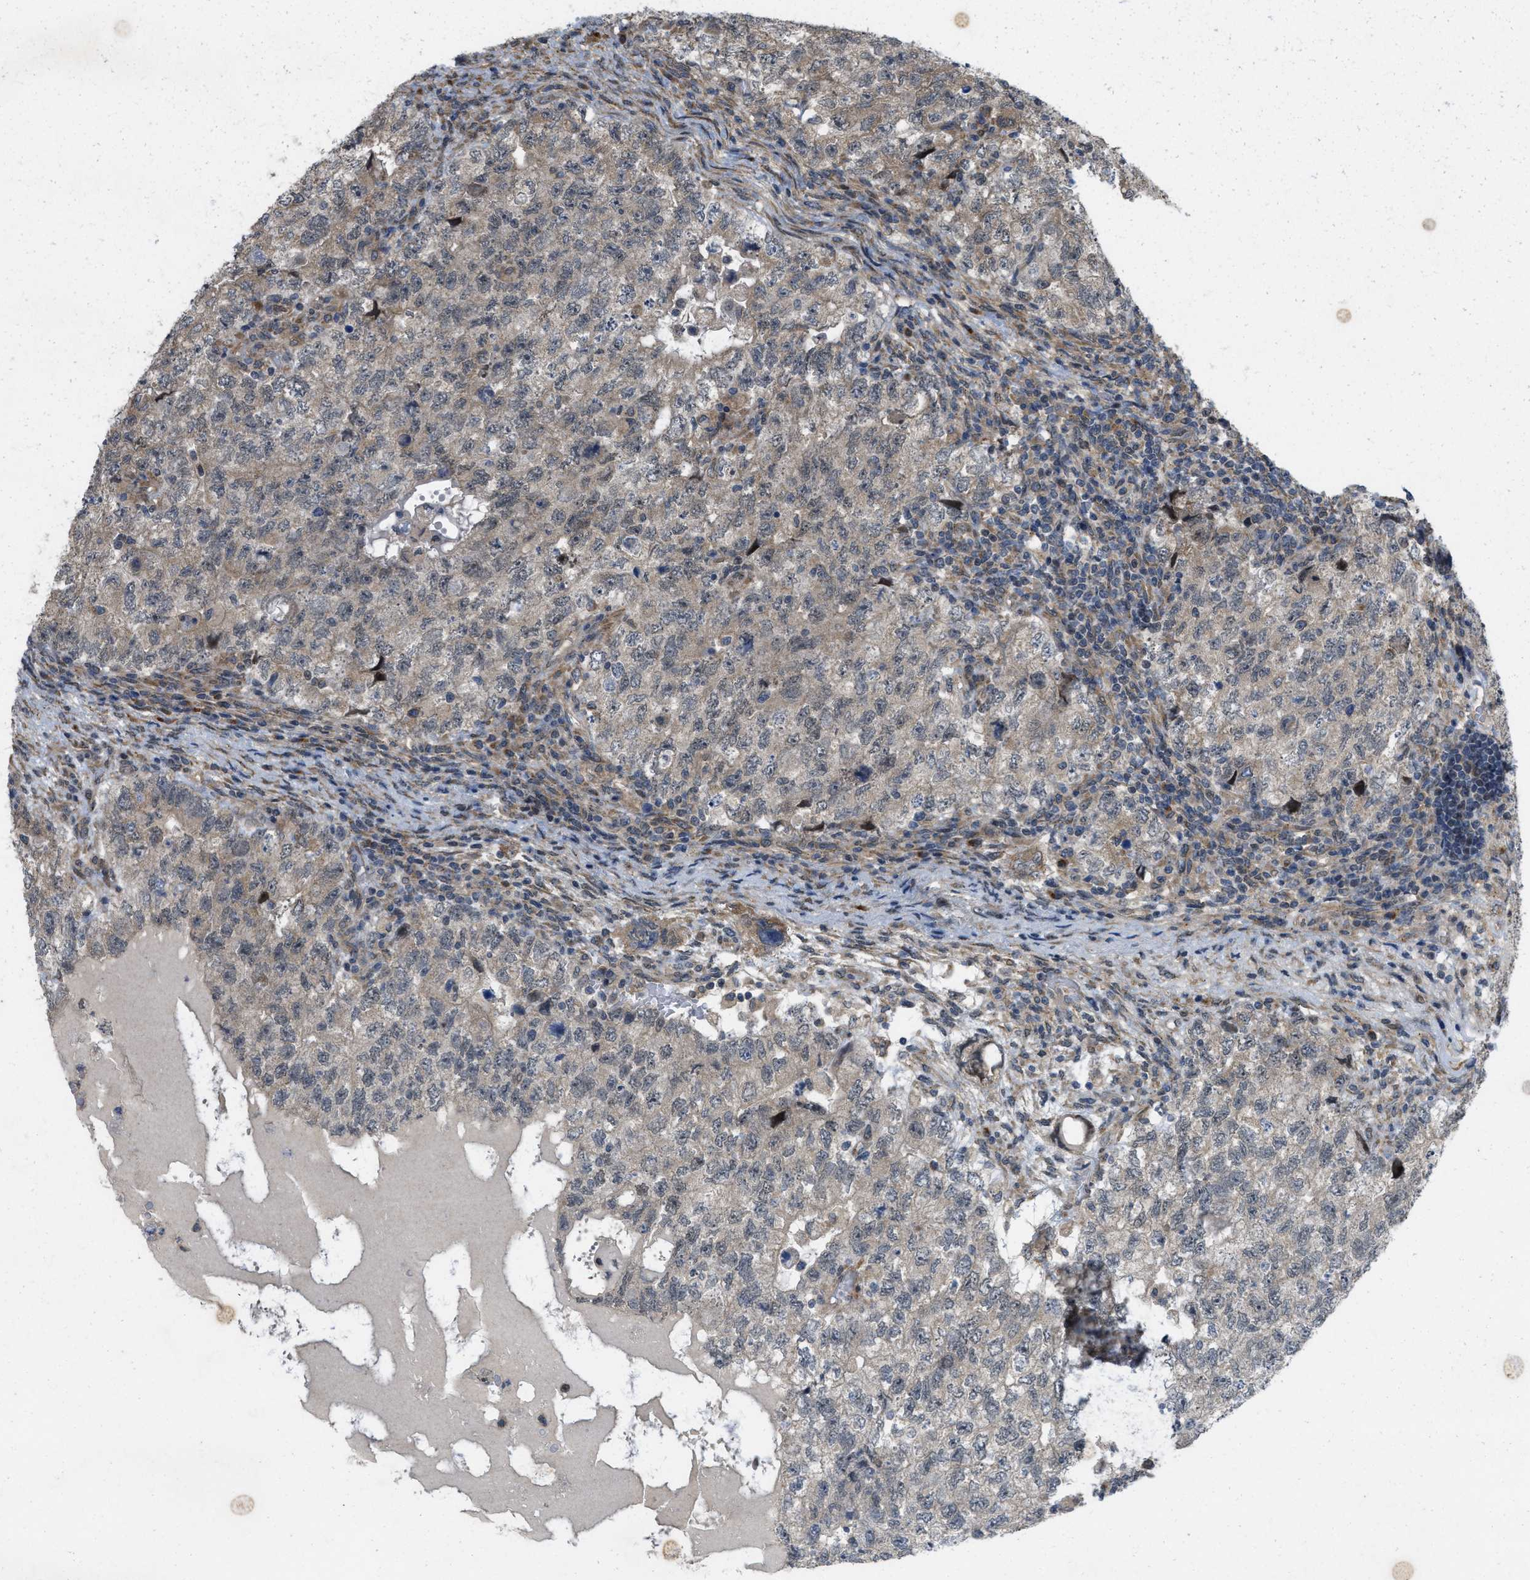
{"staining": {"intensity": "weak", "quantity": "25%-75%", "location": "cytoplasmic/membranous"}, "tissue": "testis cancer", "cell_type": "Tumor cells", "image_type": "cancer", "snomed": [{"axis": "morphology", "description": "Carcinoma, Embryonal, NOS"}, {"axis": "topography", "description": "Testis"}], "caption": "Approximately 25%-75% of tumor cells in human embryonal carcinoma (testis) show weak cytoplasmic/membranous protein staining as visualized by brown immunohistochemical staining.", "gene": "IFNLR1", "patient": {"sex": "male", "age": 36}}